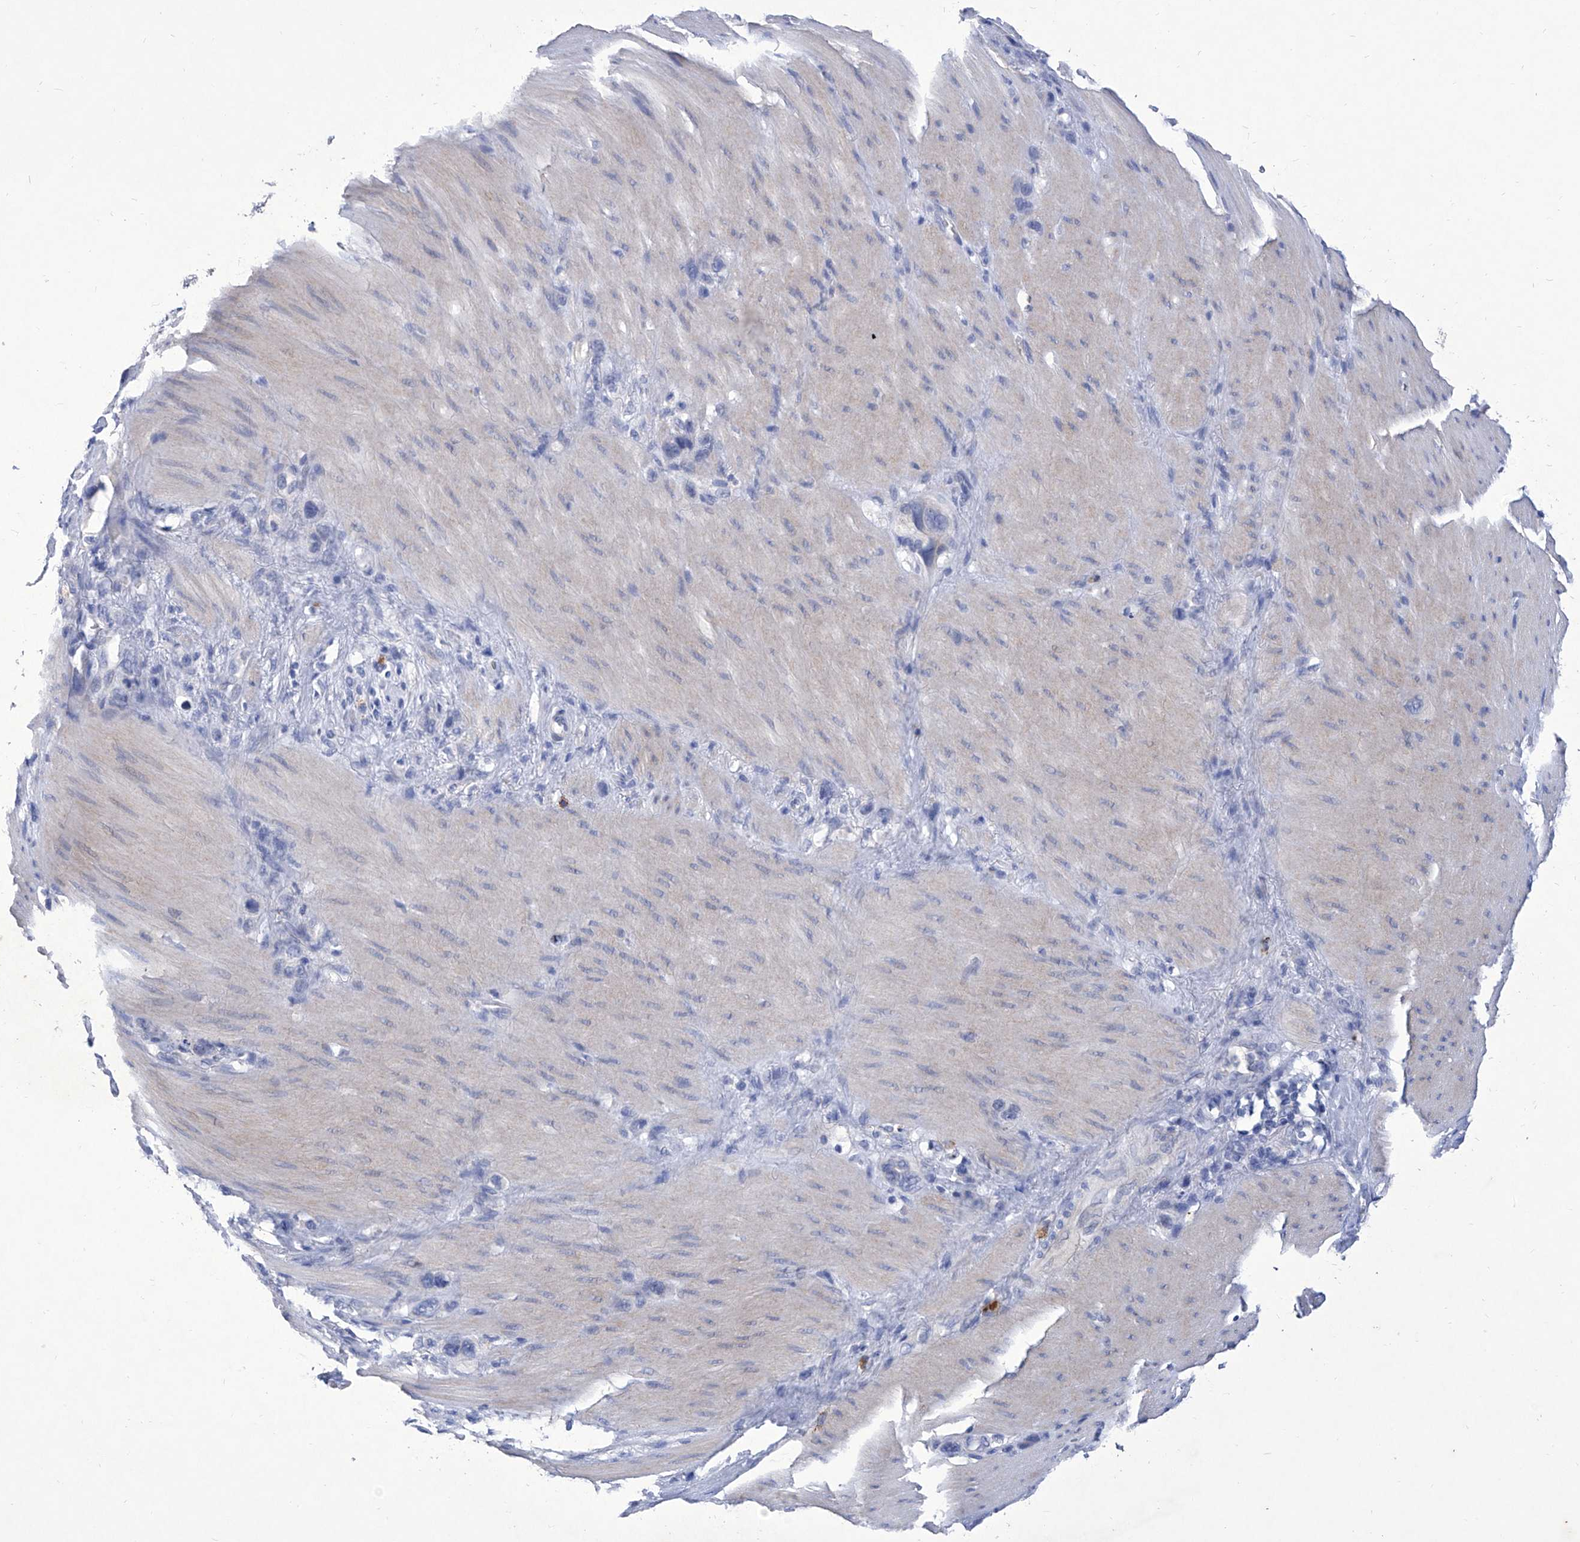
{"staining": {"intensity": "negative", "quantity": "none", "location": "none"}, "tissue": "stomach cancer", "cell_type": "Tumor cells", "image_type": "cancer", "snomed": [{"axis": "morphology", "description": "Normal tissue, NOS"}, {"axis": "morphology", "description": "Adenocarcinoma, NOS"}, {"axis": "morphology", "description": "Adenocarcinoma, High grade"}, {"axis": "topography", "description": "Stomach, upper"}, {"axis": "topography", "description": "Stomach"}], "caption": "IHC micrograph of human stomach cancer stained for a protein (brown), which shows no expression in tumor cells.", "gene": "IFNL2", "patient": {"sex": "female", "age": 65}}